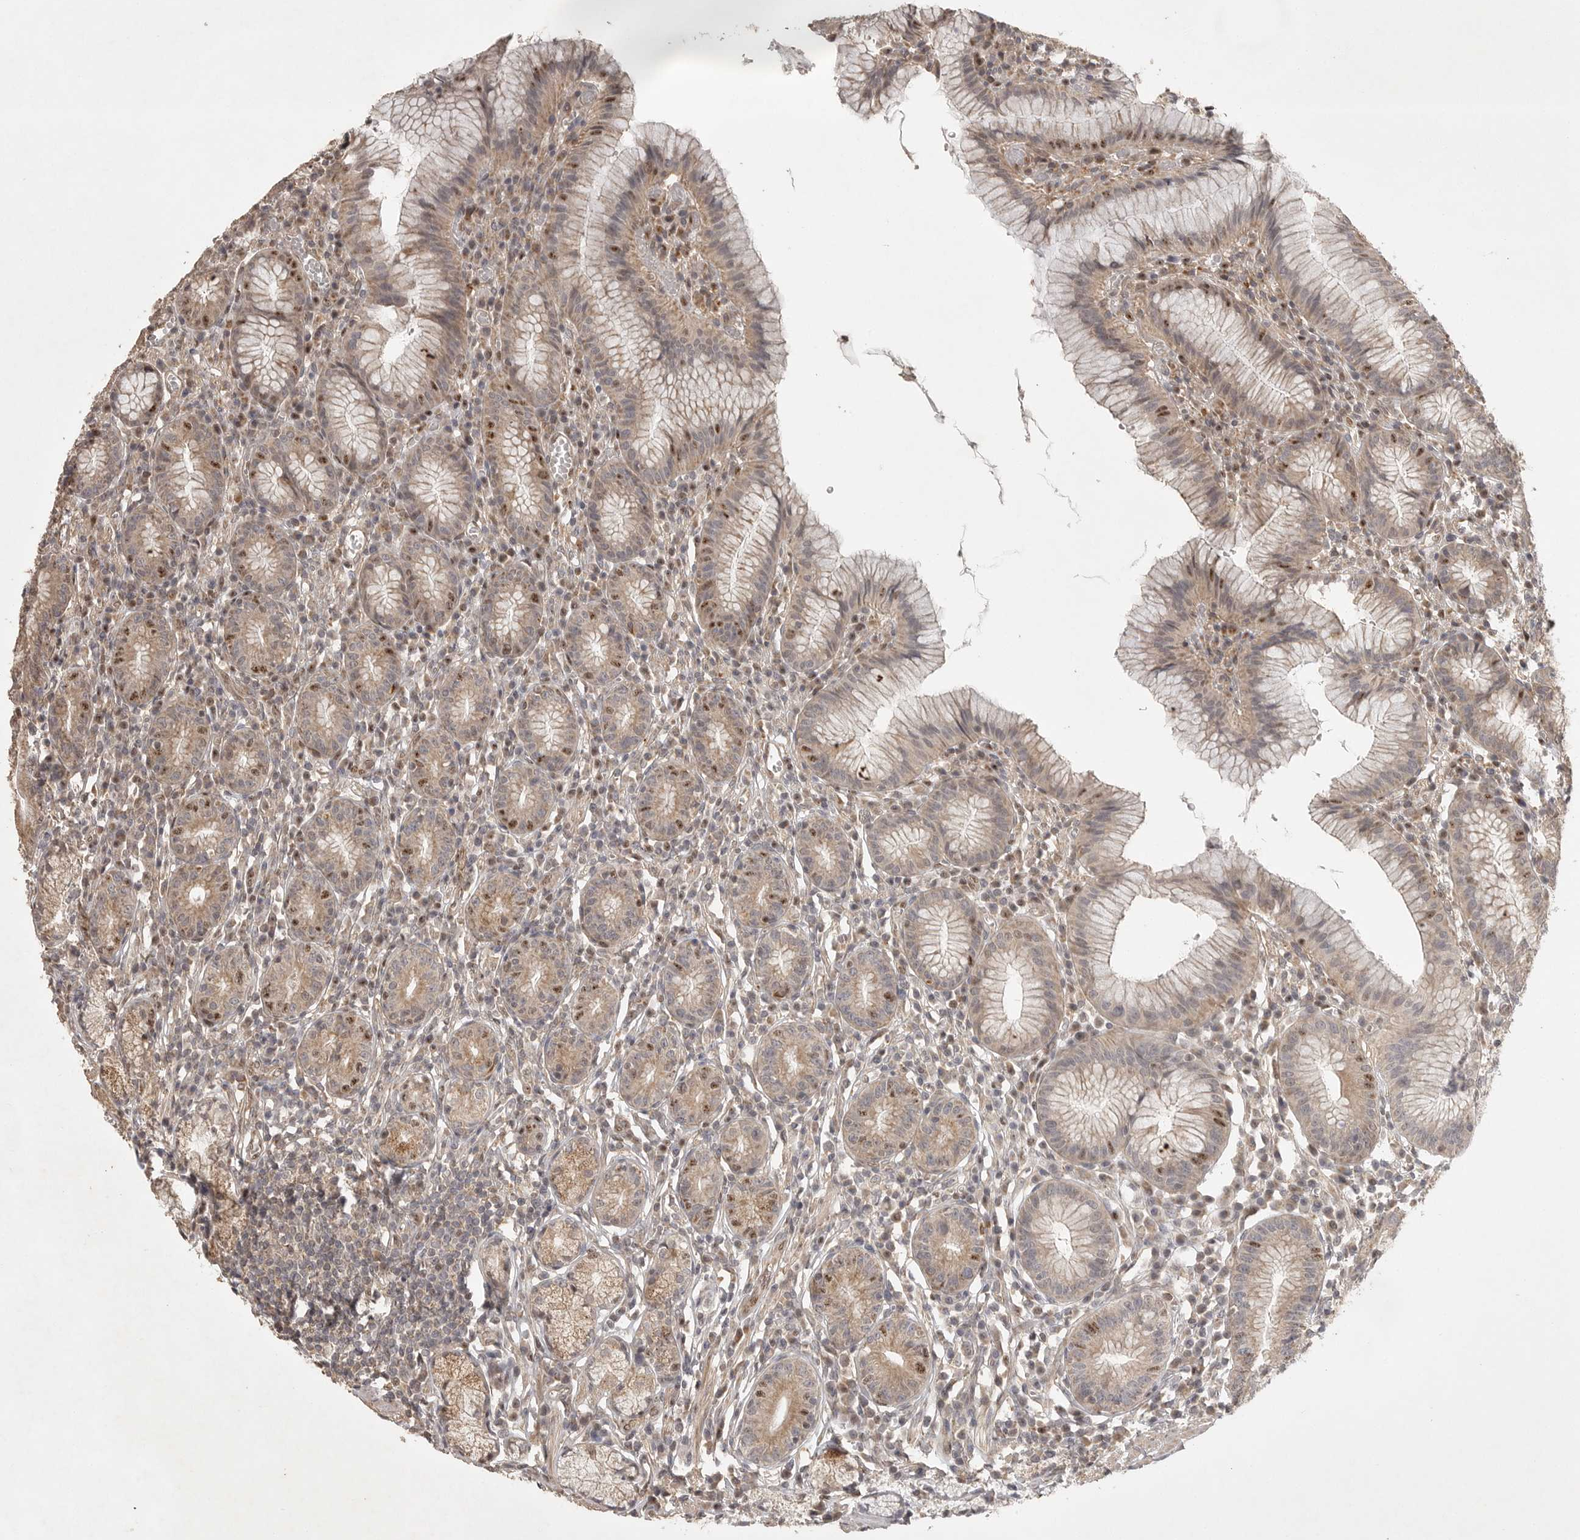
{"staining": {"intensity": "moderate", "quantity": ">75%", "location": "cytoplasmic/membranous,nuclear"}, "tissue": "stomach", "cell_type": "Glandular cells", "image_type": "normal", "snomed": [{"axis": "morphology", "description": "Normal tissue, NOS"}, {"axis": "topography", "description": "Stomach"}], "caption": "Glandular cells display medium levels of moderate cytoplasmic/membranous,nuclear expression in about >75% of cells in benign stomach. Ihc stains the protein of interest in brown and the nuclei are stained blue.", "gene": "POMP", "patient": {"sex": "male", "age": 55}}